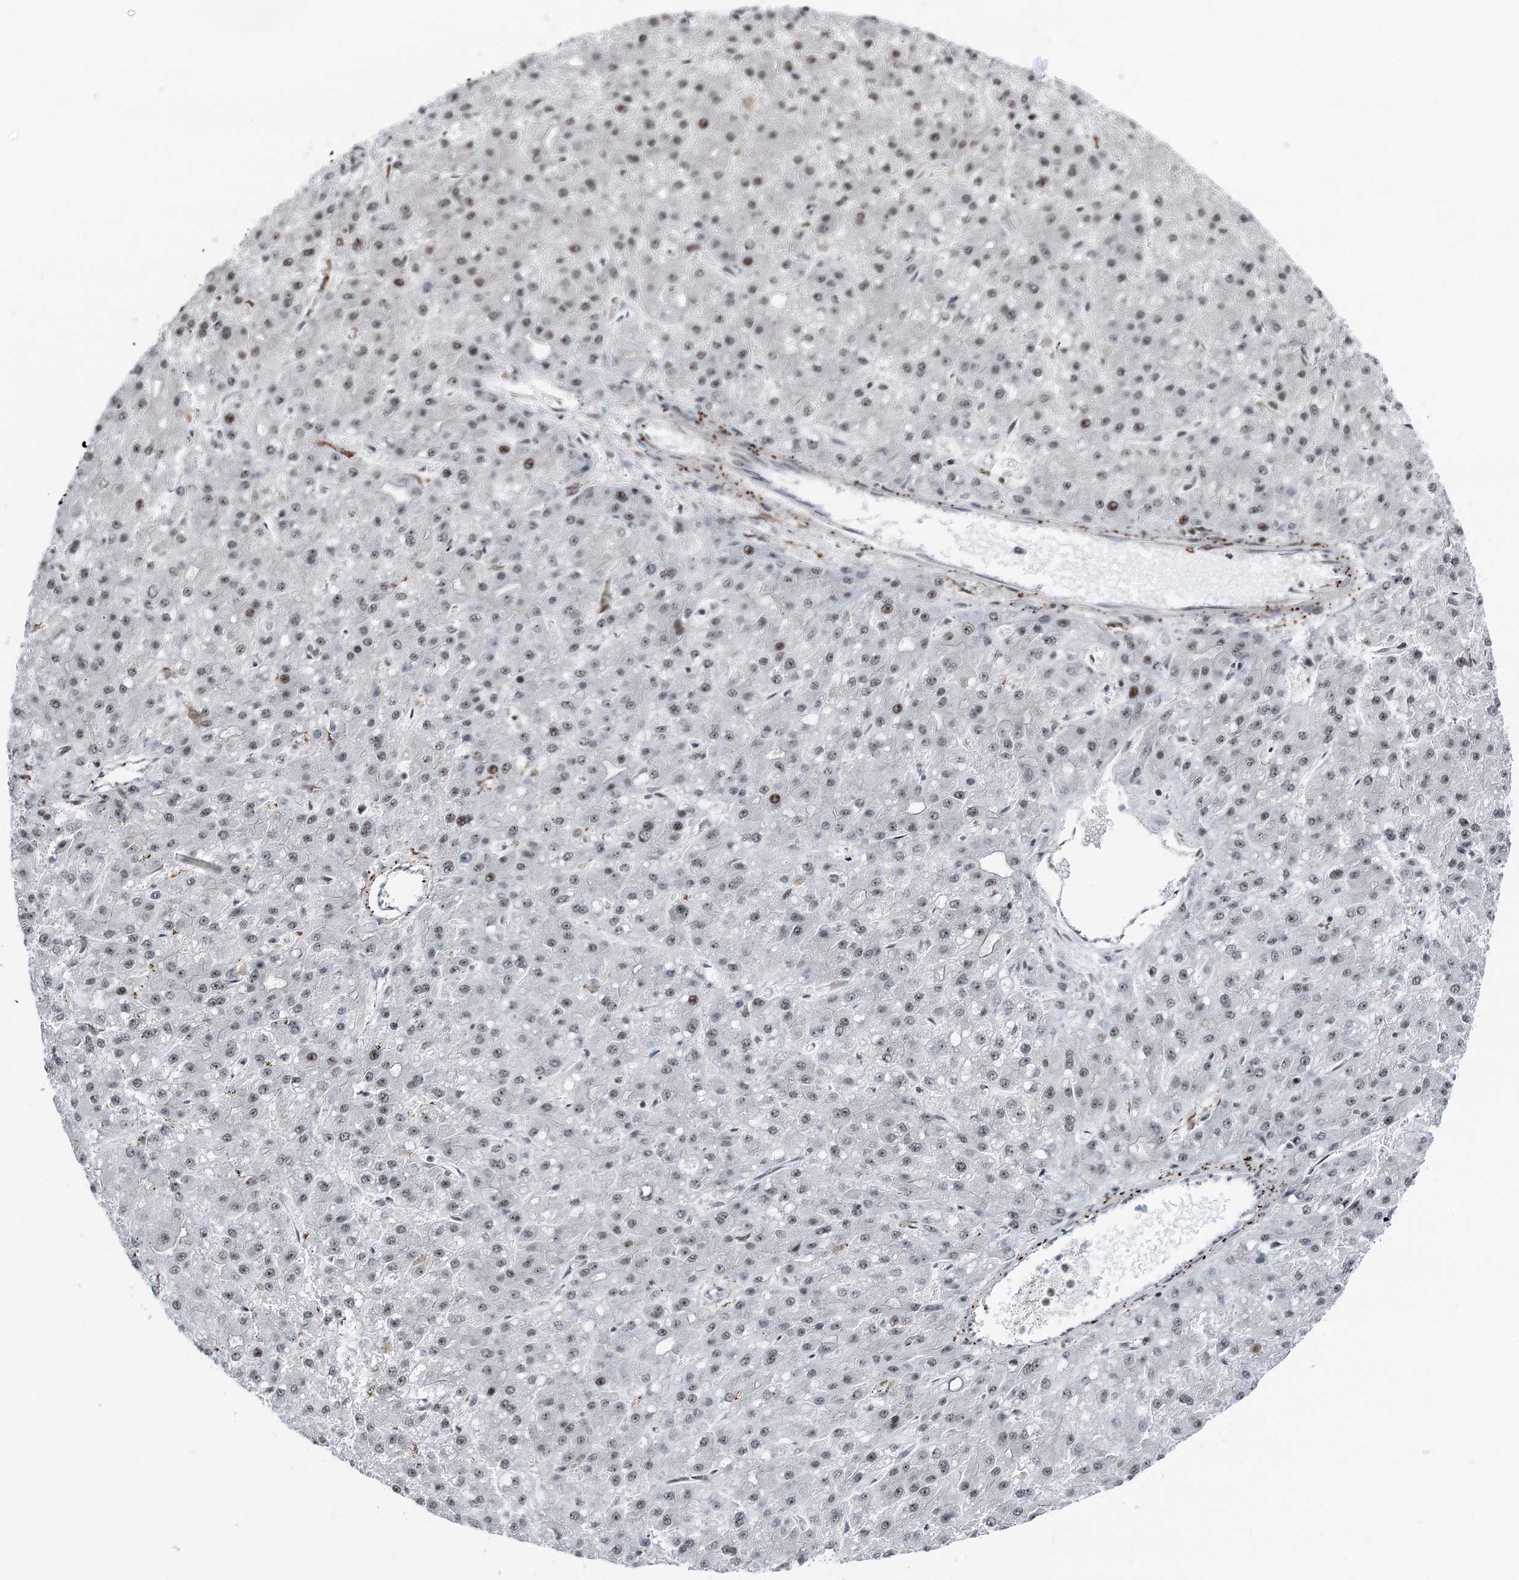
{"staining": {"intensity": "negative", "quantity": "none", "location": "none"}, "tissue": "liver cancer", "cell_type": "Tumor cells", "image_type": "cancer", "snomed": [{"axis": "morphology", "description": "Carcinoma, Hepatocellular, NOS"}, {"axis": "topography", "description": "Liver"}], "caption": "Immunohistochemistry (IHC) of liver hepatocellular carcinoma reveals no positivity in tumor cells.", "gene": "POLR2H", "patient": {"sex": "male", "age": 67}}